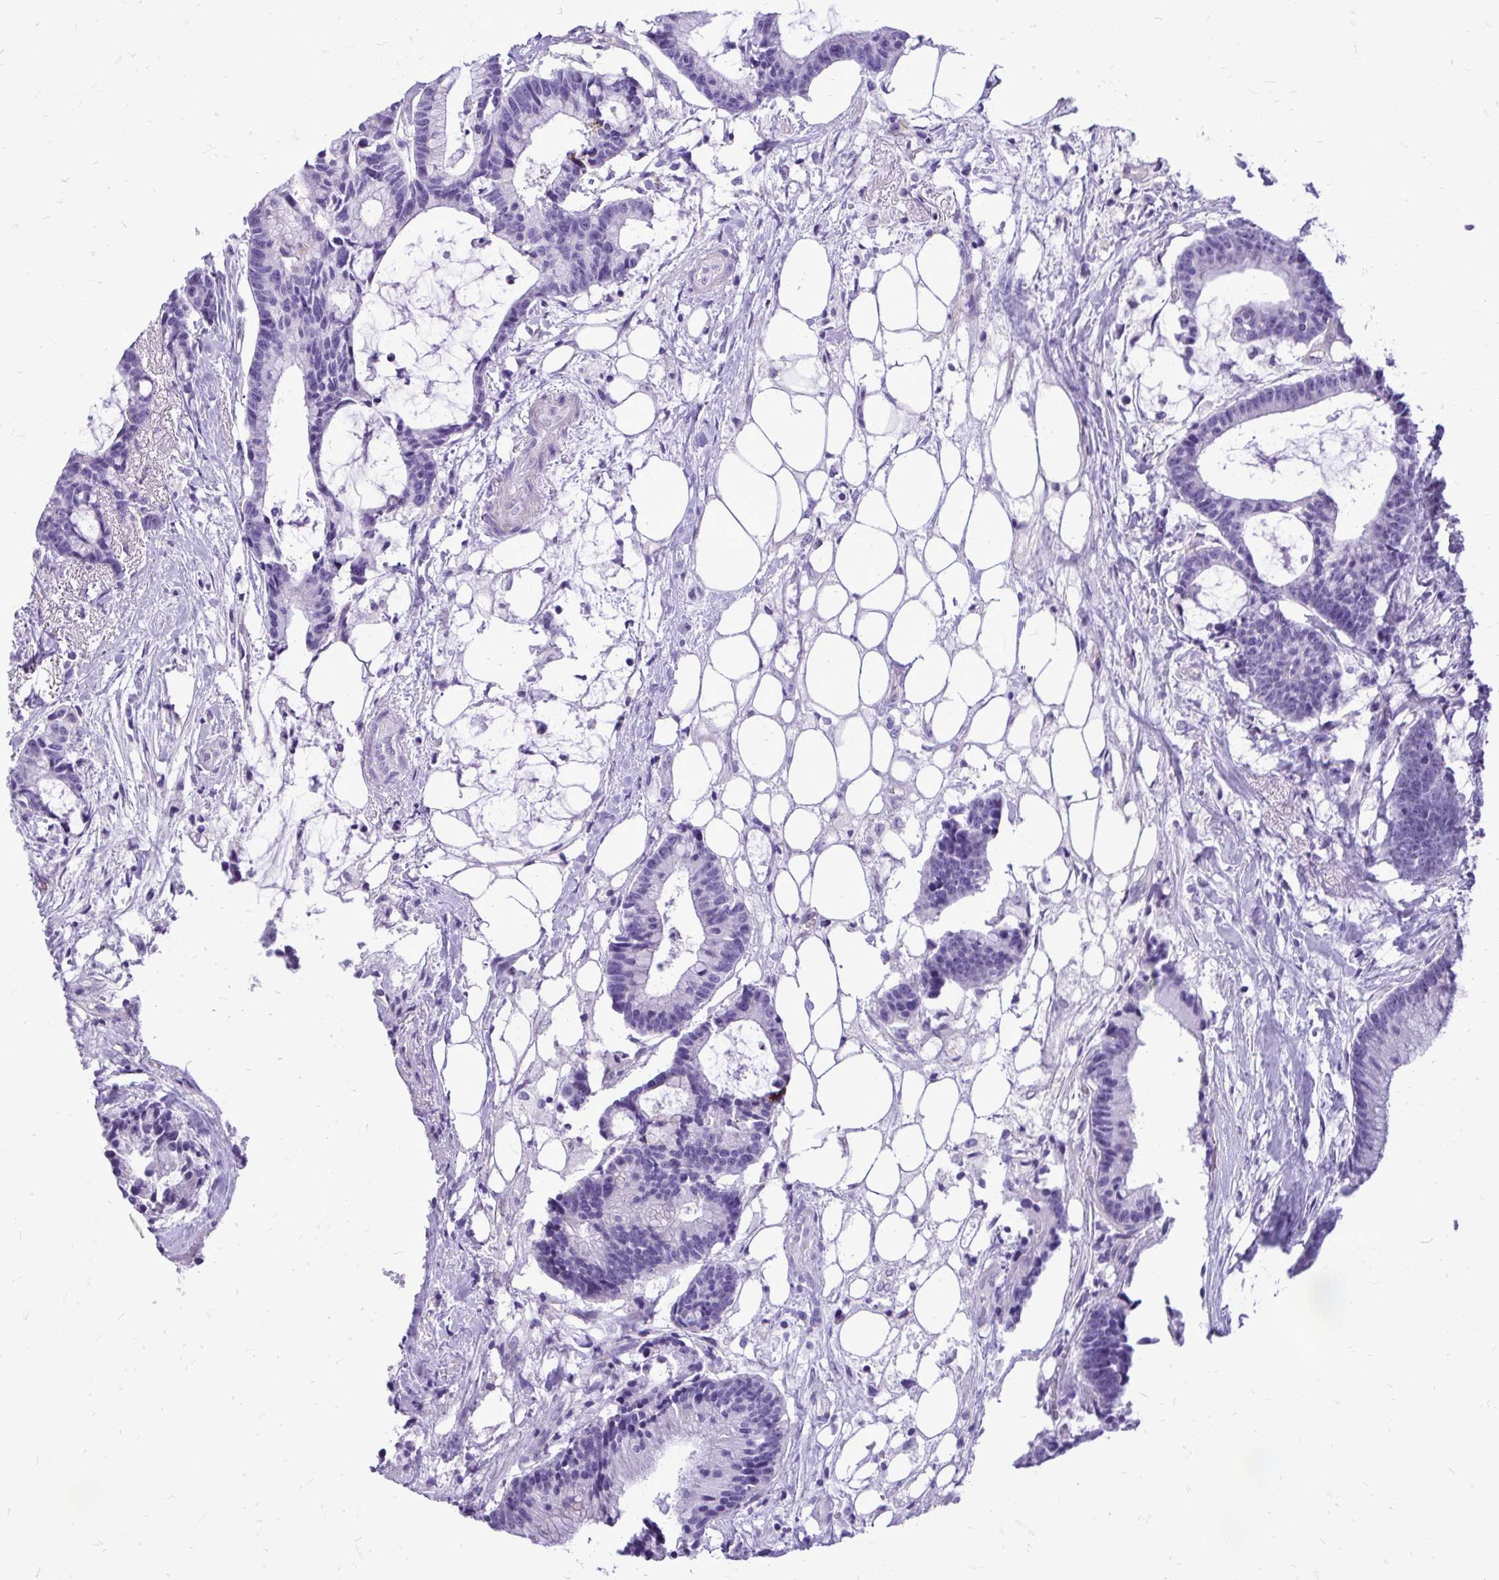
{"staining": {"intensity": "negative", "quantity": "none", "location": "none"}, "tissue": "colorectal cancer", "cell_type": "Tumor cells", "image_type": "cancer", "snomed": [{"axis": "morphology", "description": "Adenocarcinoma, NOS"}, {"axis": "topography", "description": "Colon"}], "caption": "Image shows no protein positivity in tumor cells of colorectal cancer (adenocarcinoma) tissue.", "gene": "PELI3", "patient": {"sex": "female", "age": 78}}